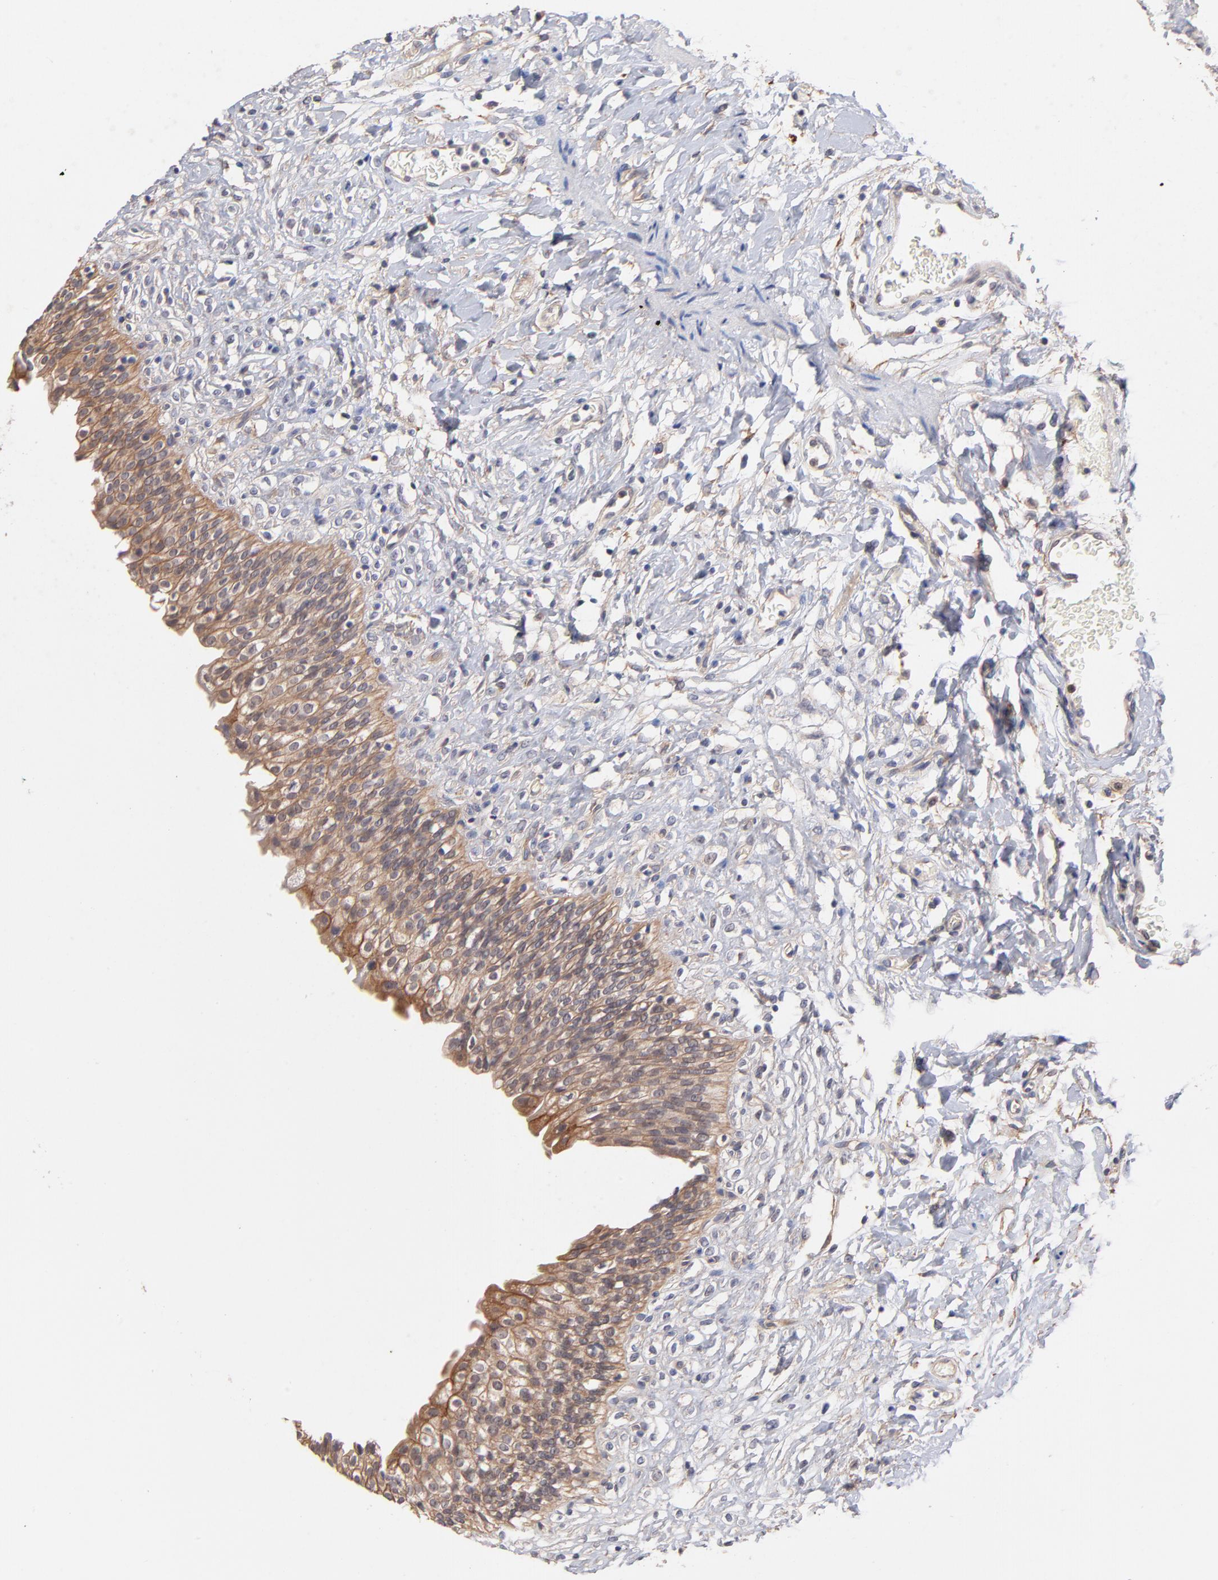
{"staining": {"intensity": "moderate", "quantity": ">75%", "location": "cytoplasmic/membranous"}, "tissue": "urinary bladder", "cell_type": "Urothelial cells", "image_type": "normal", "snomed": [{"axis": "morphology", "description": "Normal tissue, NOS"}, {"axis": "topography", "description": "Urinary bladder"}], "caption": "Normal urinary bladder was stained to show a protein in brown. There is medium levels of moderate cytoplasmic/membranous expression in about >75% of urothelial cells. Immunohistochemistry stains the protein of interest in brown and the nuclei are stained blue.", "gene": "STAP2", "patient": {"sex": "female", "age": 80}}